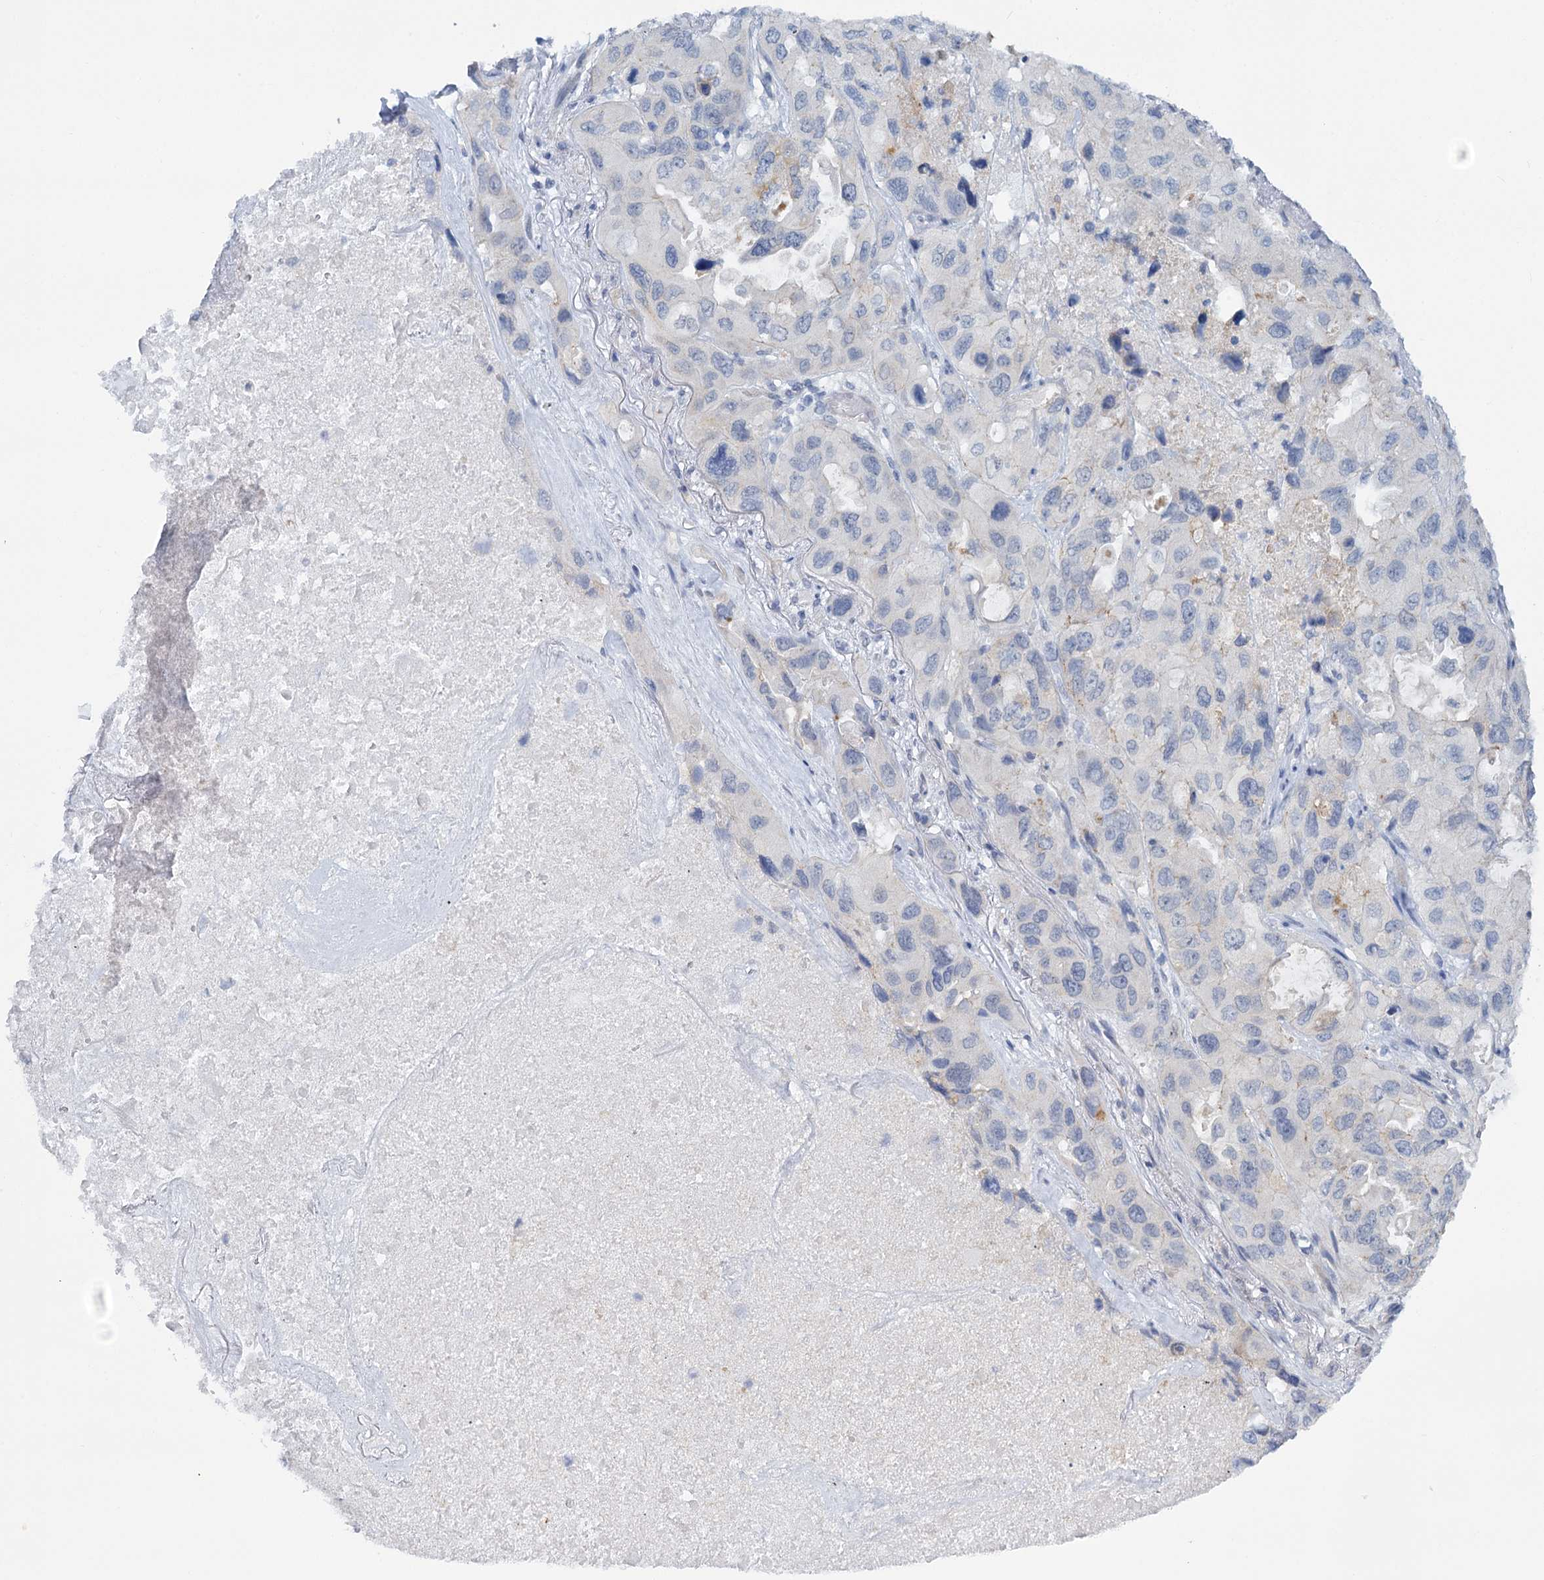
{"staining": {"intensity": "negative", "quantity": "none", "location": "none"}, "tissue": "lung cancer", "cell_type": "Tumor cells", "image_type": "cancer", "snomed": [{"axis": "morphology", "description": "Squamous cell carcinoma, NOS"}, {"axis": "topography", "description": "Lung"}], "caption": "This is a photomicrograph of immunohistochemistry staining of squamous cell carcinoma (lung), which shows no staining in tumor cells.", "gene": "MBLAC2", "patient": {"sex": "female", "age": 73}}